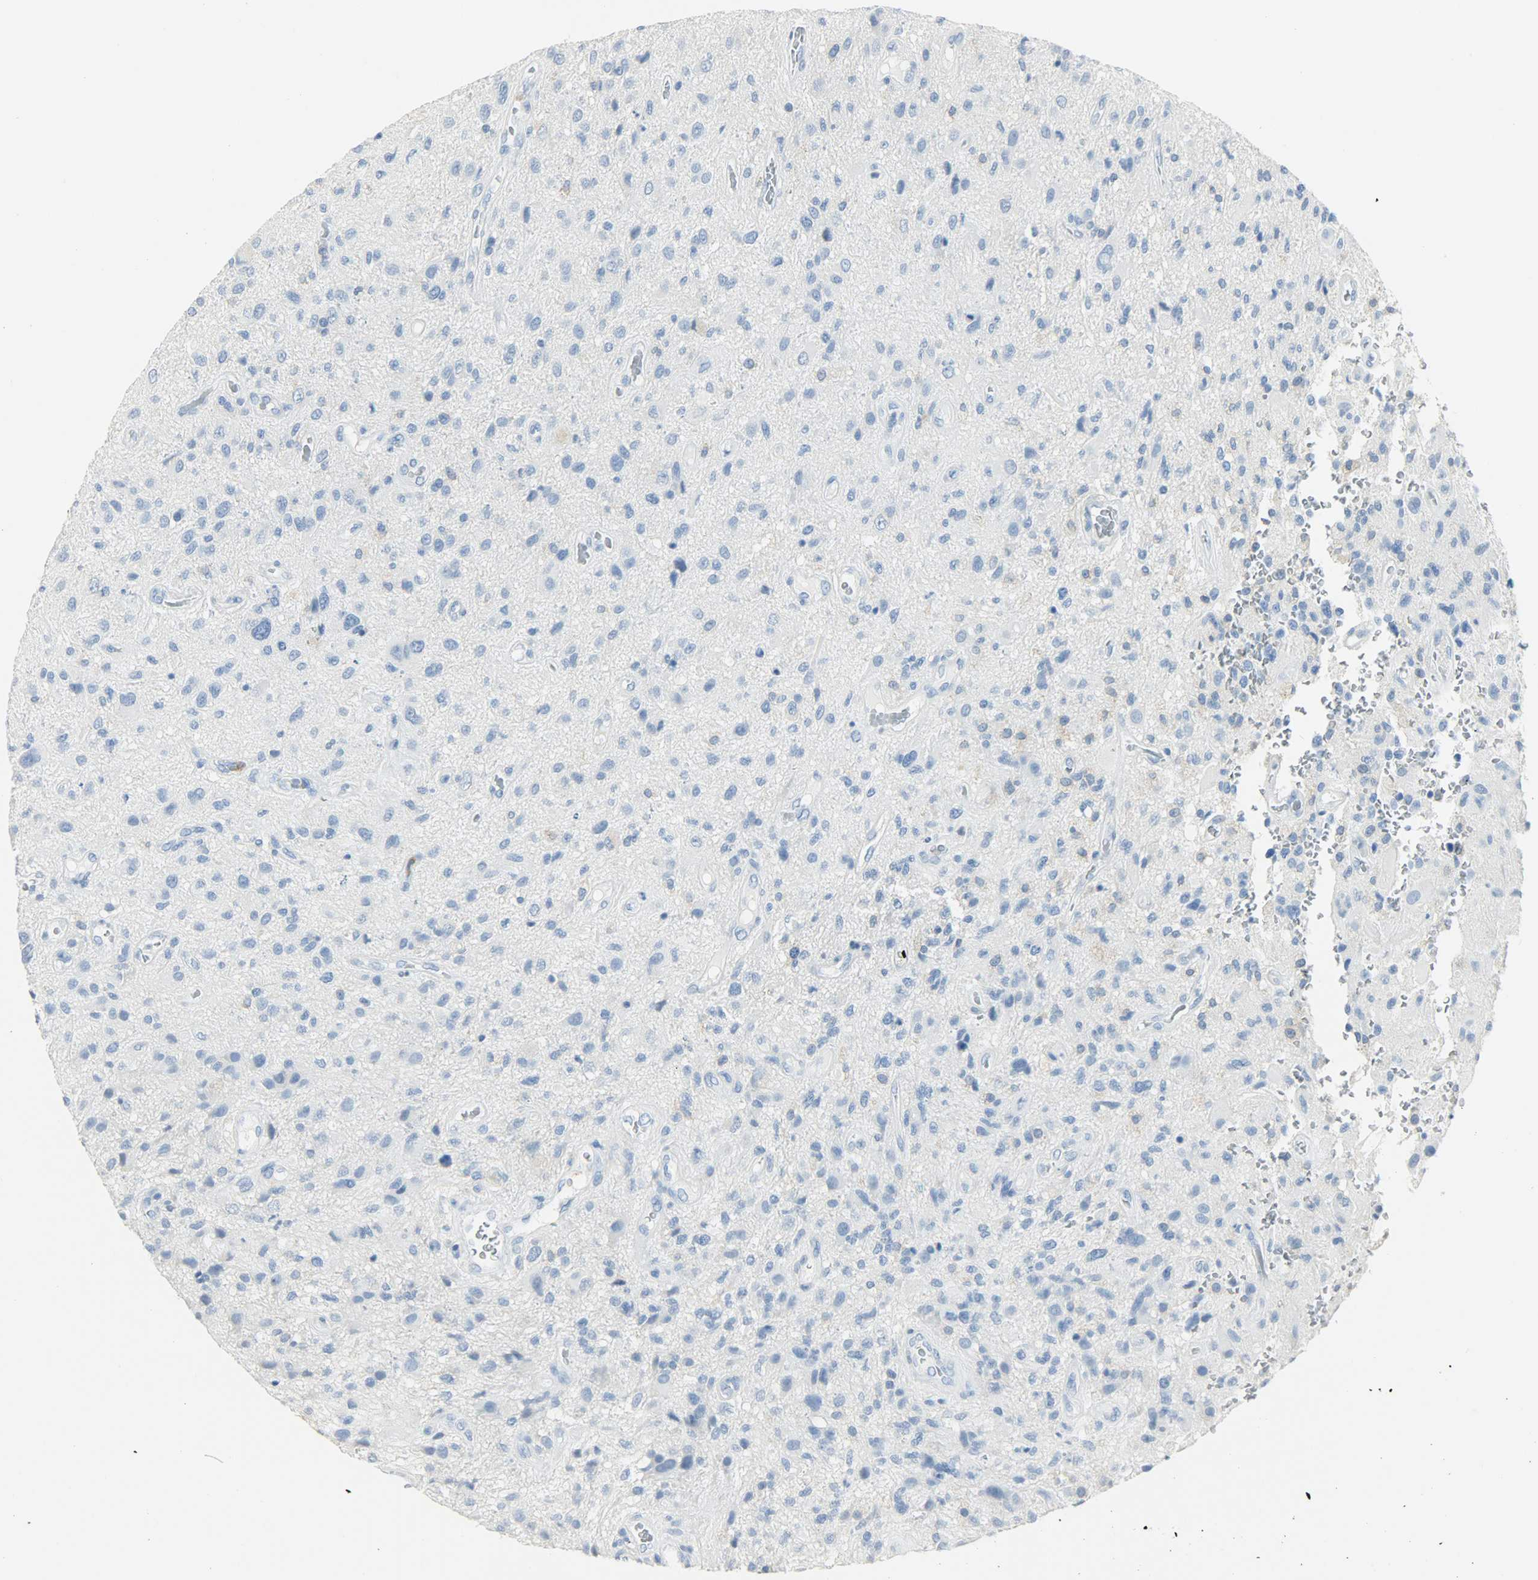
{"staining": {"intensity": "negative", "quantity": "none", "location": "none"}, "tissue": "glioma", "cell_type": "Tumor cells", "image_type": "cancer", "snomed": [{"axis": "morphology", "description": "Normal tissue, NOS"}, {"axis": "morphology", "description": "Glioma, malignant, High grade"}, {"axis": "topography", "description": "Cerebral cortex"}], "caption": "DAB immunohistochemical staining of high-grade glioma (malignant) demonstrates no significant staining in tumor cells.", "gene": "PTPN6", "patient": {"sex": "male", "age": 75}}